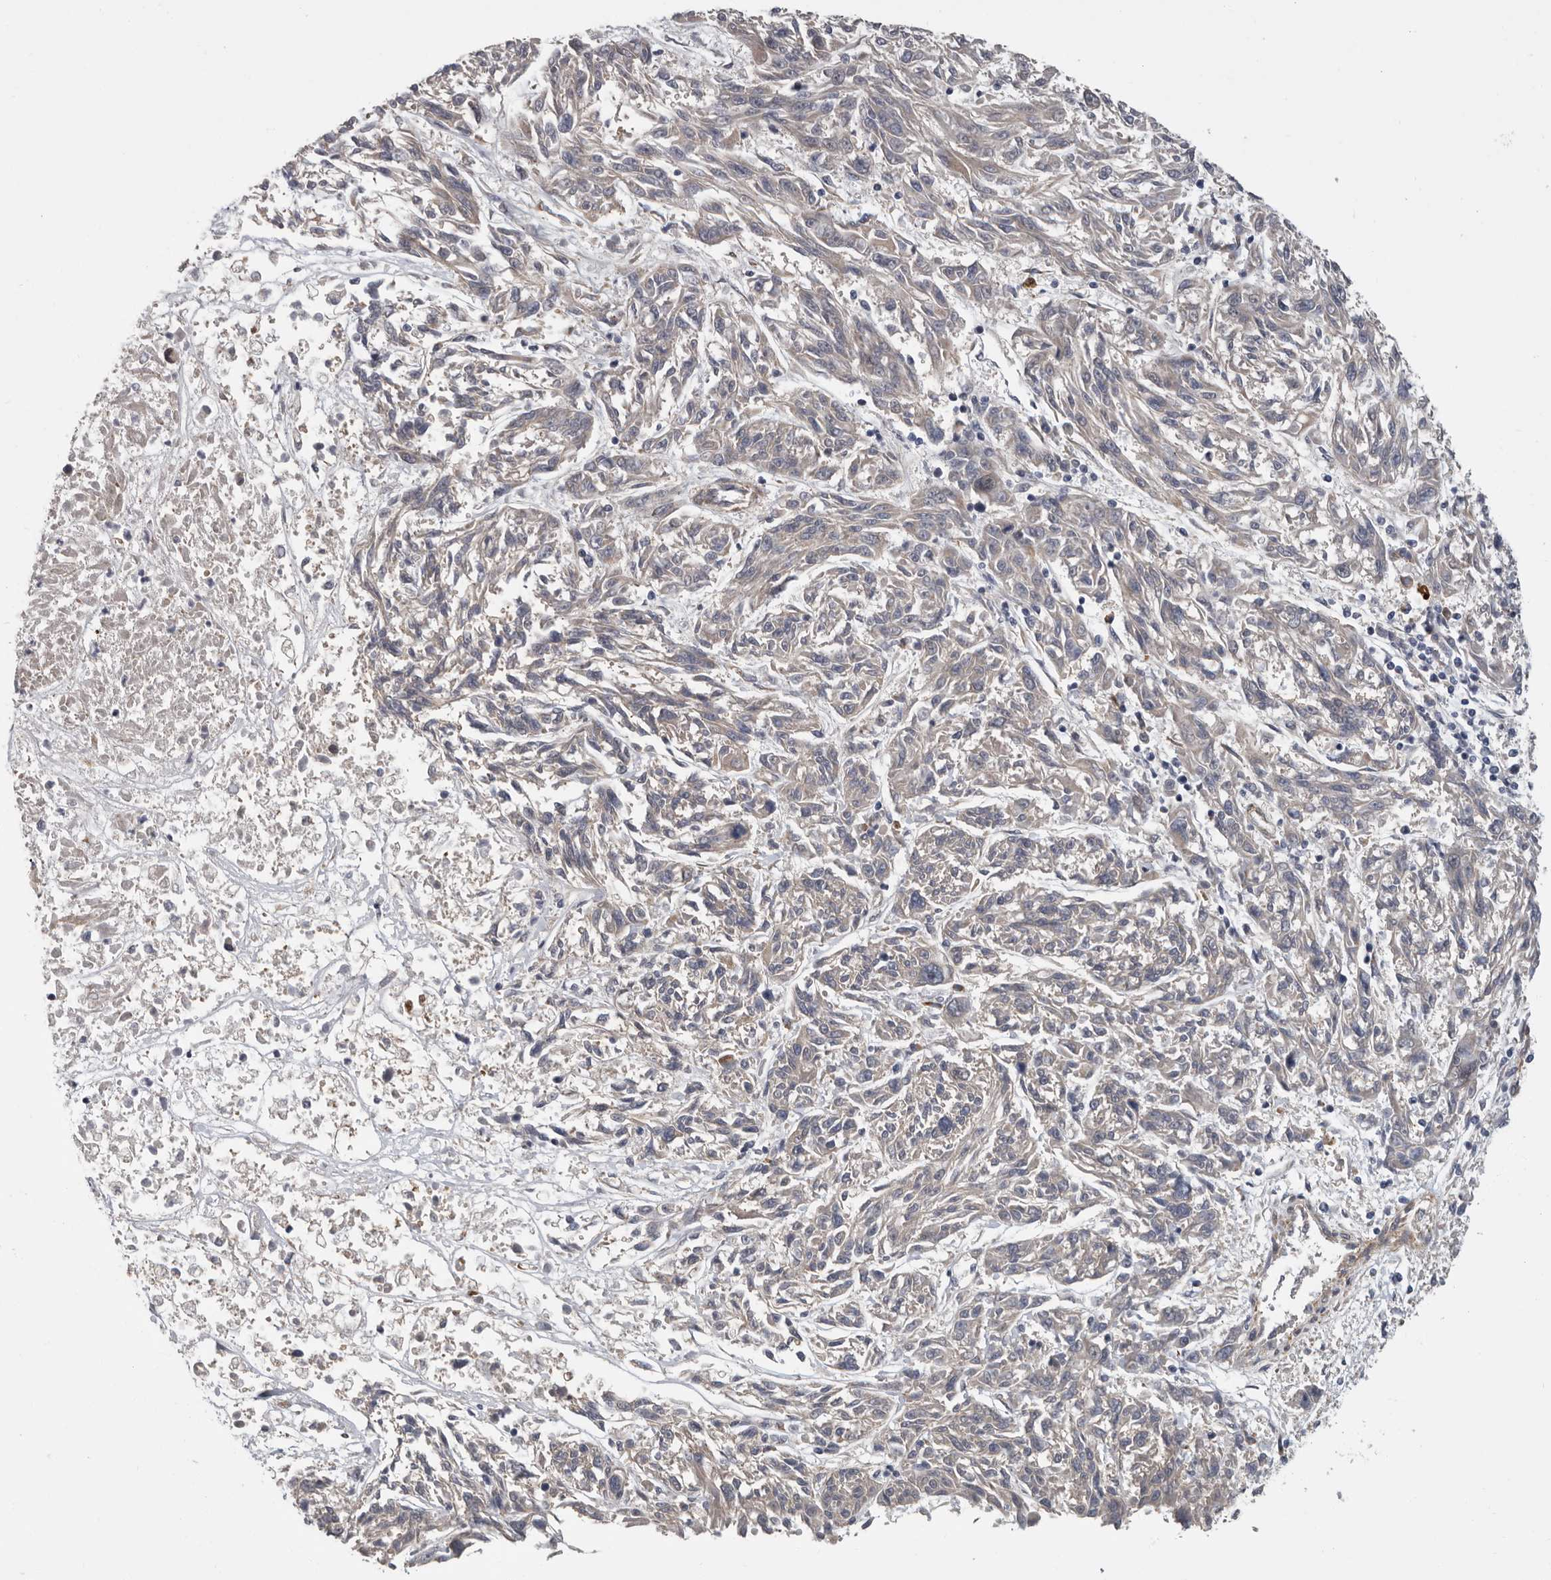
{"staining": {"intensity": "negative", "quantity": "none", "location": "none"}, "tissue": "melanoma", "cell_type": "Tumor cells", "image_type": "cancer", "snomed": [{"axis": "morphology", "description": "Malignant melanoma, NOS"}, {"axis": "topography", "description": "Skin"}], "caption": "This image is of malignant melanoma stained with immunohistochemistry (IHC) to label a protein in brown with the nuclei are counter-stained blue. There is no staining in tumor cells.", "gene": "ATXN3L", "patient": {"sex": "male", "age": 53}}